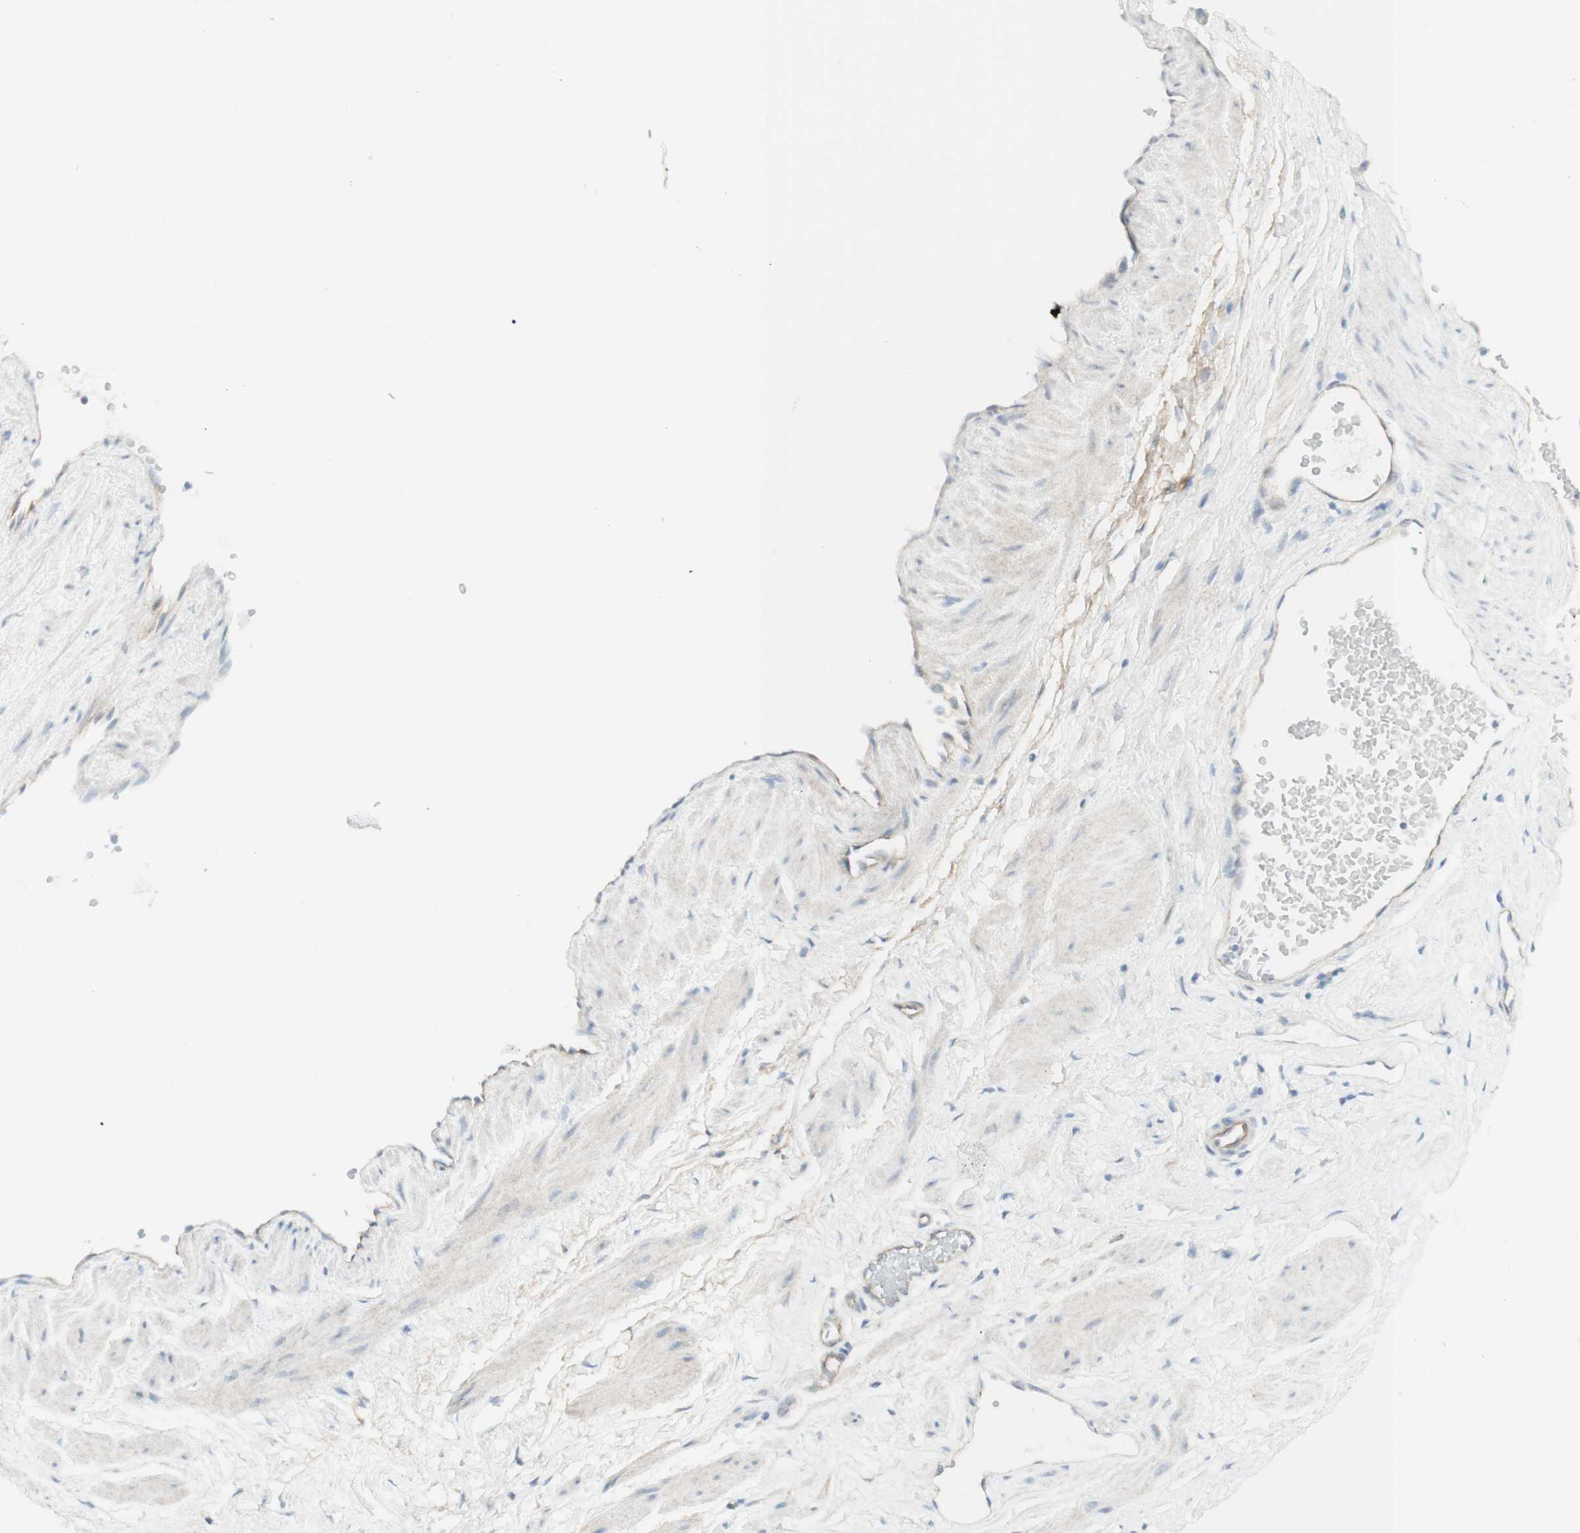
{"staining": {"intensity": "negative", "quantity": "none", "location": "none"}, "tissue": "adipose tissue", "cell_type": "Adipocytes", "image_type": "normal", "snomed": [{"axis": "morphology", "description": "Normal tissue, NOS"}, {"axis": "topography", "description": "Soft tissue"}, {"axis": "topography", "description": "Vascular tissue"}], "caption": "DAB (3,3'-diaminobenzidine) immunohistochemical staining of unremarkable human adipose tissue shows no significant expression in adipocytes. (Immunohistochemistry (ihc), brightfield microscopy, high magnification).", "gene": "MYO6", "patient": {"sex": "female", "age": 35}}